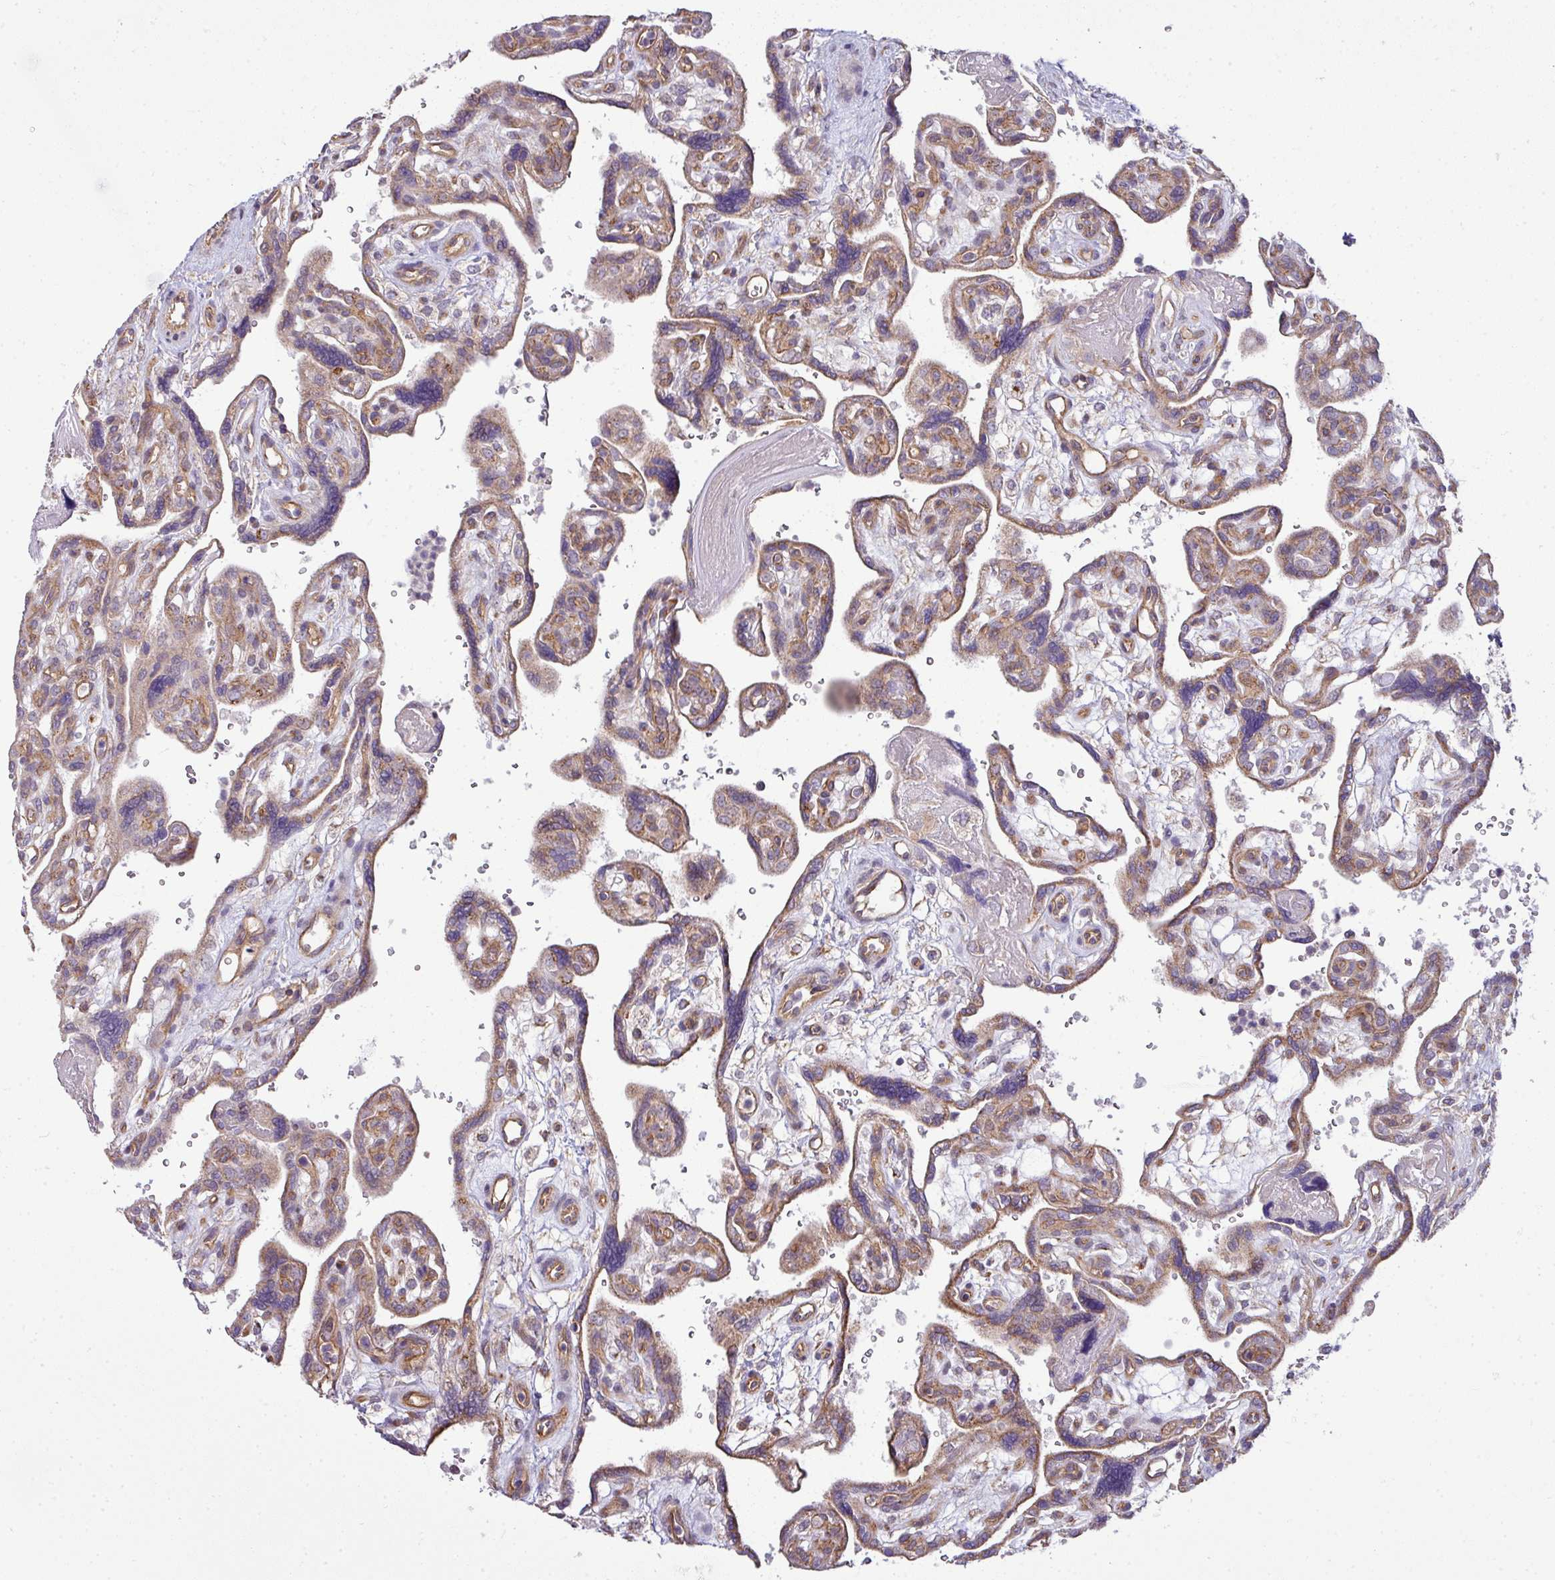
{"staining": {"intensity": "moderate", "quantity": ">75%", "location": "cytoplasmic/membranous"}, "tissue": "placenta", "cell_type": "Decidual cells", "image_type": "normal", "snomed": [{"axis": "morphology", "description": "Normal tissue, NOS"}, {"axis": "topography", "description": "Placenta"}], "caption": "Benign placenta was stained to show a protein in brown. There is medium levels of moderate cytoplasmic/membranous staining in approximately >75% of decidual cells. (IHC, brightfield microscopy, high magnification).", "gene": "TIMMDC1", "patient": {"sex": "female", "age": 39}}